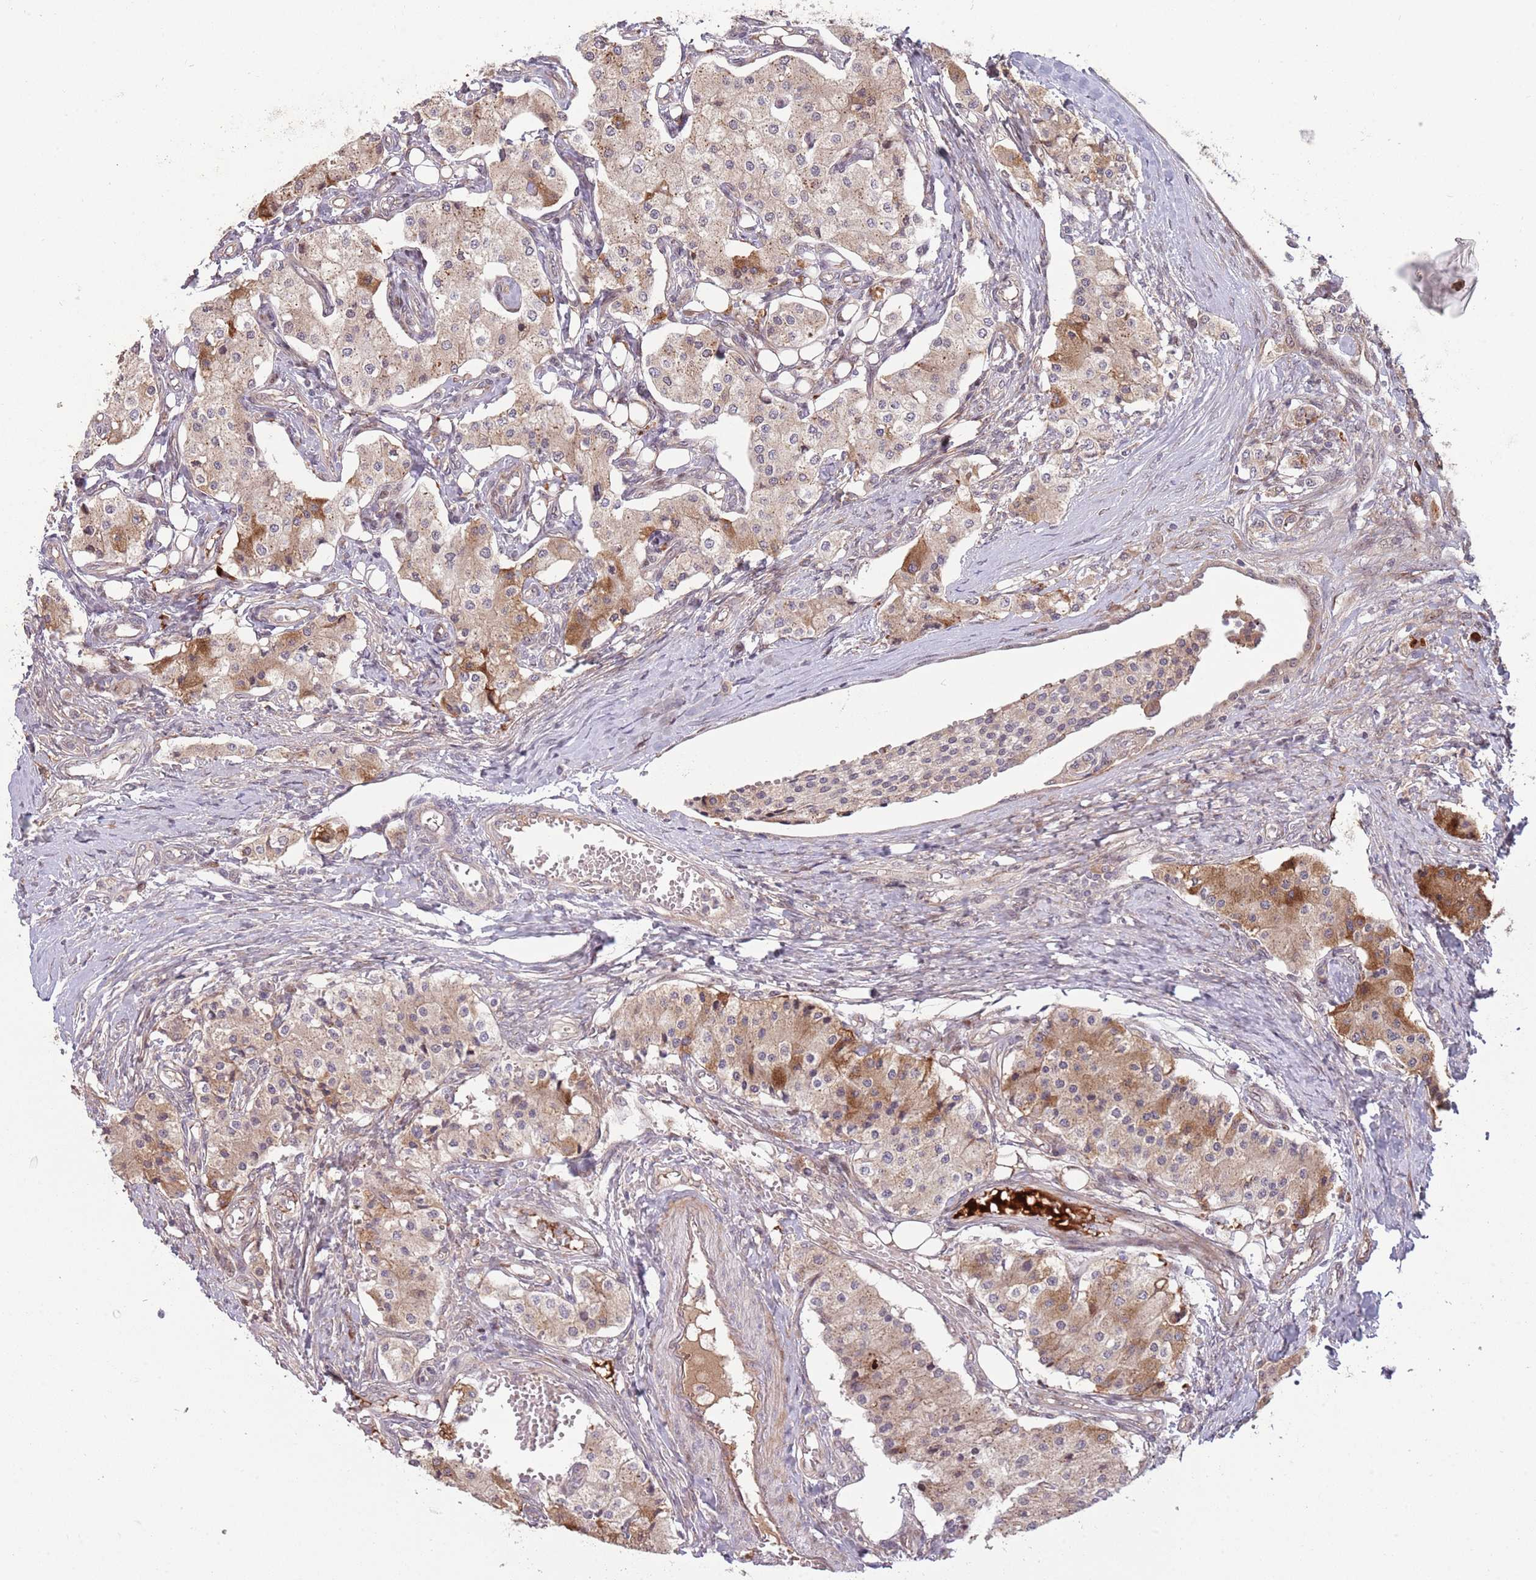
{"staining": {"intensity": "moderate", "quantity": "25%-75%", "location": "cytoplasmic/membranous"}, "tissue": "carcinoid", "cell_type": "Tumor cells", "image_type": "cancer", "snomed": [{"axis": "morphology", "description": "Carcinoid, malignant, NOS"}, {"axis": "topography", "description": "Colon"}], "caption": "Immunohistochemistry micrograph of neoplastic tissue: human carcinoid stained using IHC reveals medium levels of moderate protein expression localized specifically in the cytoplasmic/membranous of tumor cells, appearing as a cytoplasmic/membranous brown color.", "gene": "NT5DC4", "patient": {"sex": "female", "age": 52}}